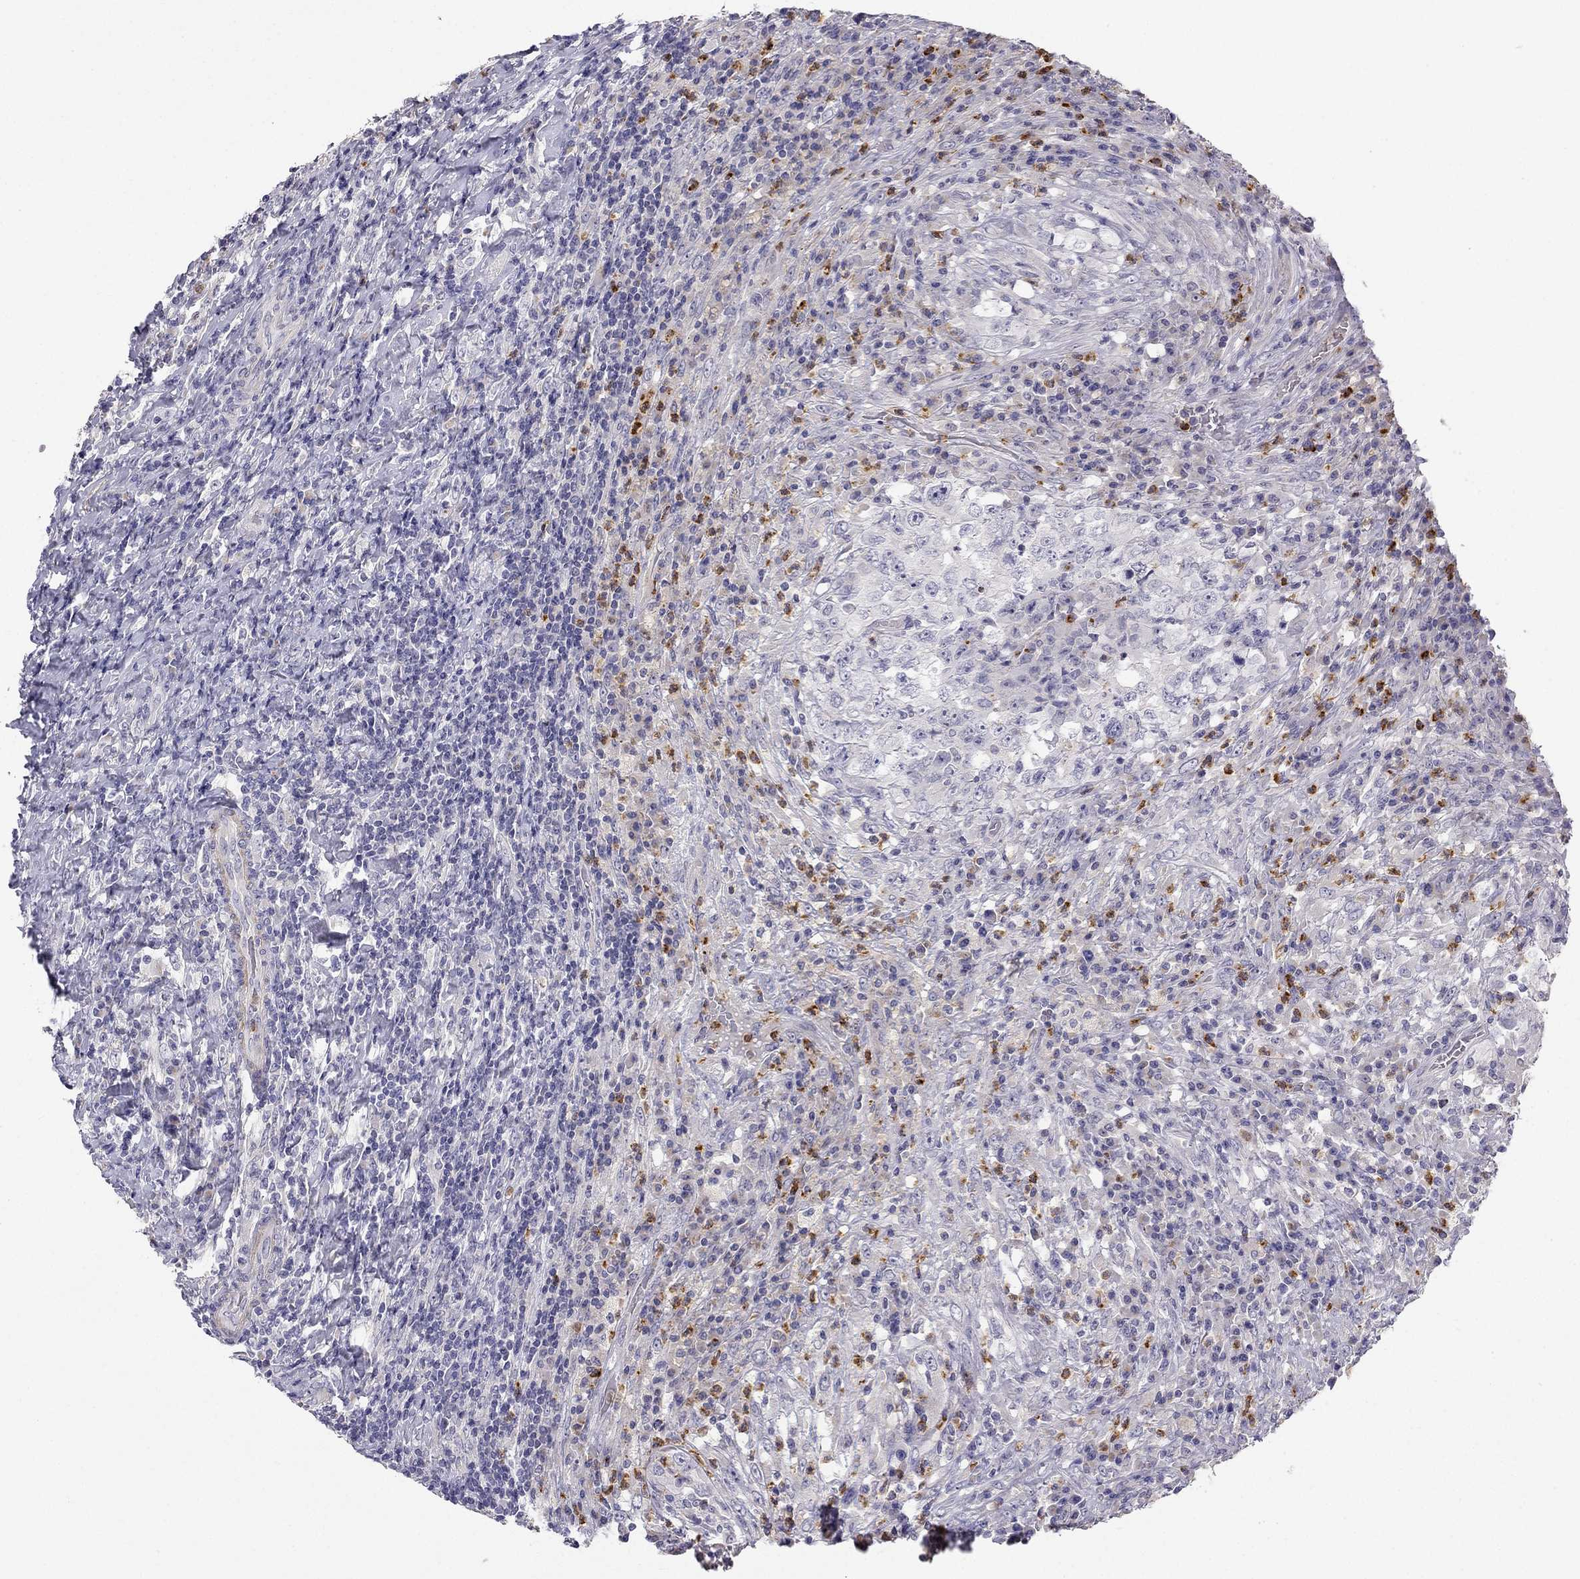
{"staining": {"intensity": "negative", "quantity": "none", "location": "none"}, "tissue": "testis cancer", "cell_type": "Tumor cells", "image_type": "cancer", "snomed": [{"axis": "morphology", "description": "Necrosis, NOS"}, {"axis": "morphology", "description": "Carcinoma, Embryonal, NOS"}, {"axis": "topography", "description": "Testis"}], "caption": "Tumor cells are negative for brown protein staining in embryonal carcinoma (testis). (DAB (3,3'-diaminobenzidine) immunohistochemistry (IHC) visualized using brightfield microscopy, high magnification).", "gene": "C16orf89", "patient": {"sex": "male", "age": 19}}